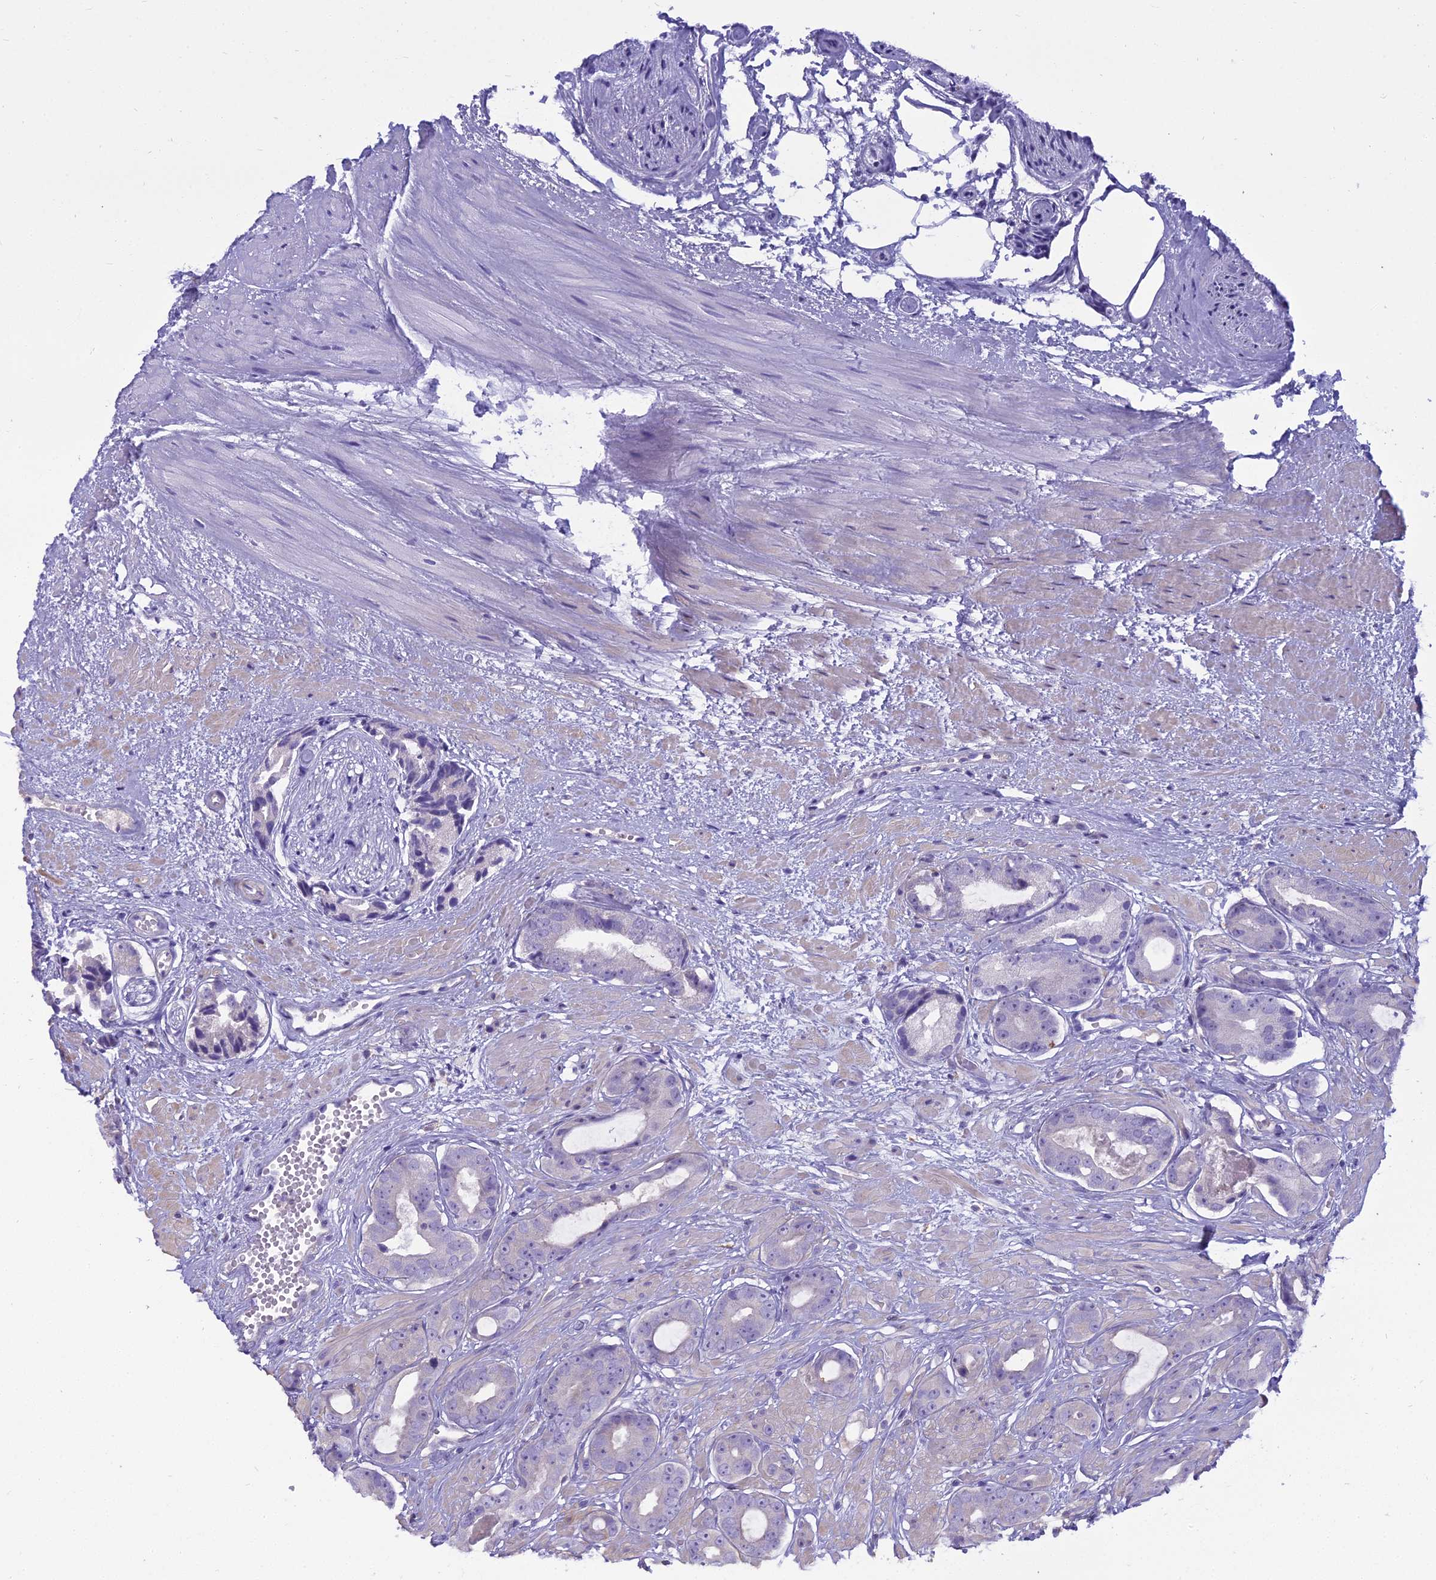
{"staining": {"intensity": "negative", "quantity": "none", "location": "none"}, "tissue": "prostate cancer", "cell_type": "Tumor cells", "image_type": "cancer", "snomed": [{"axis": "morphology", "description": "Adenocarcinoma, Low grade"}, {"axis": "topography", "description": "Prostate"}], "caption": "This photomicrograph is of prostate cancer stained with immunohistochemistry to label a protein in brown with the nuclei are counter-stained blue. There is no expression in tumor cells. (DAB (3,3'-diaminobenzidine) immunohistochemistry (IHC), high magnification).", "gene": "BLNK", "patient": {"sex": "male", "age": 64}}